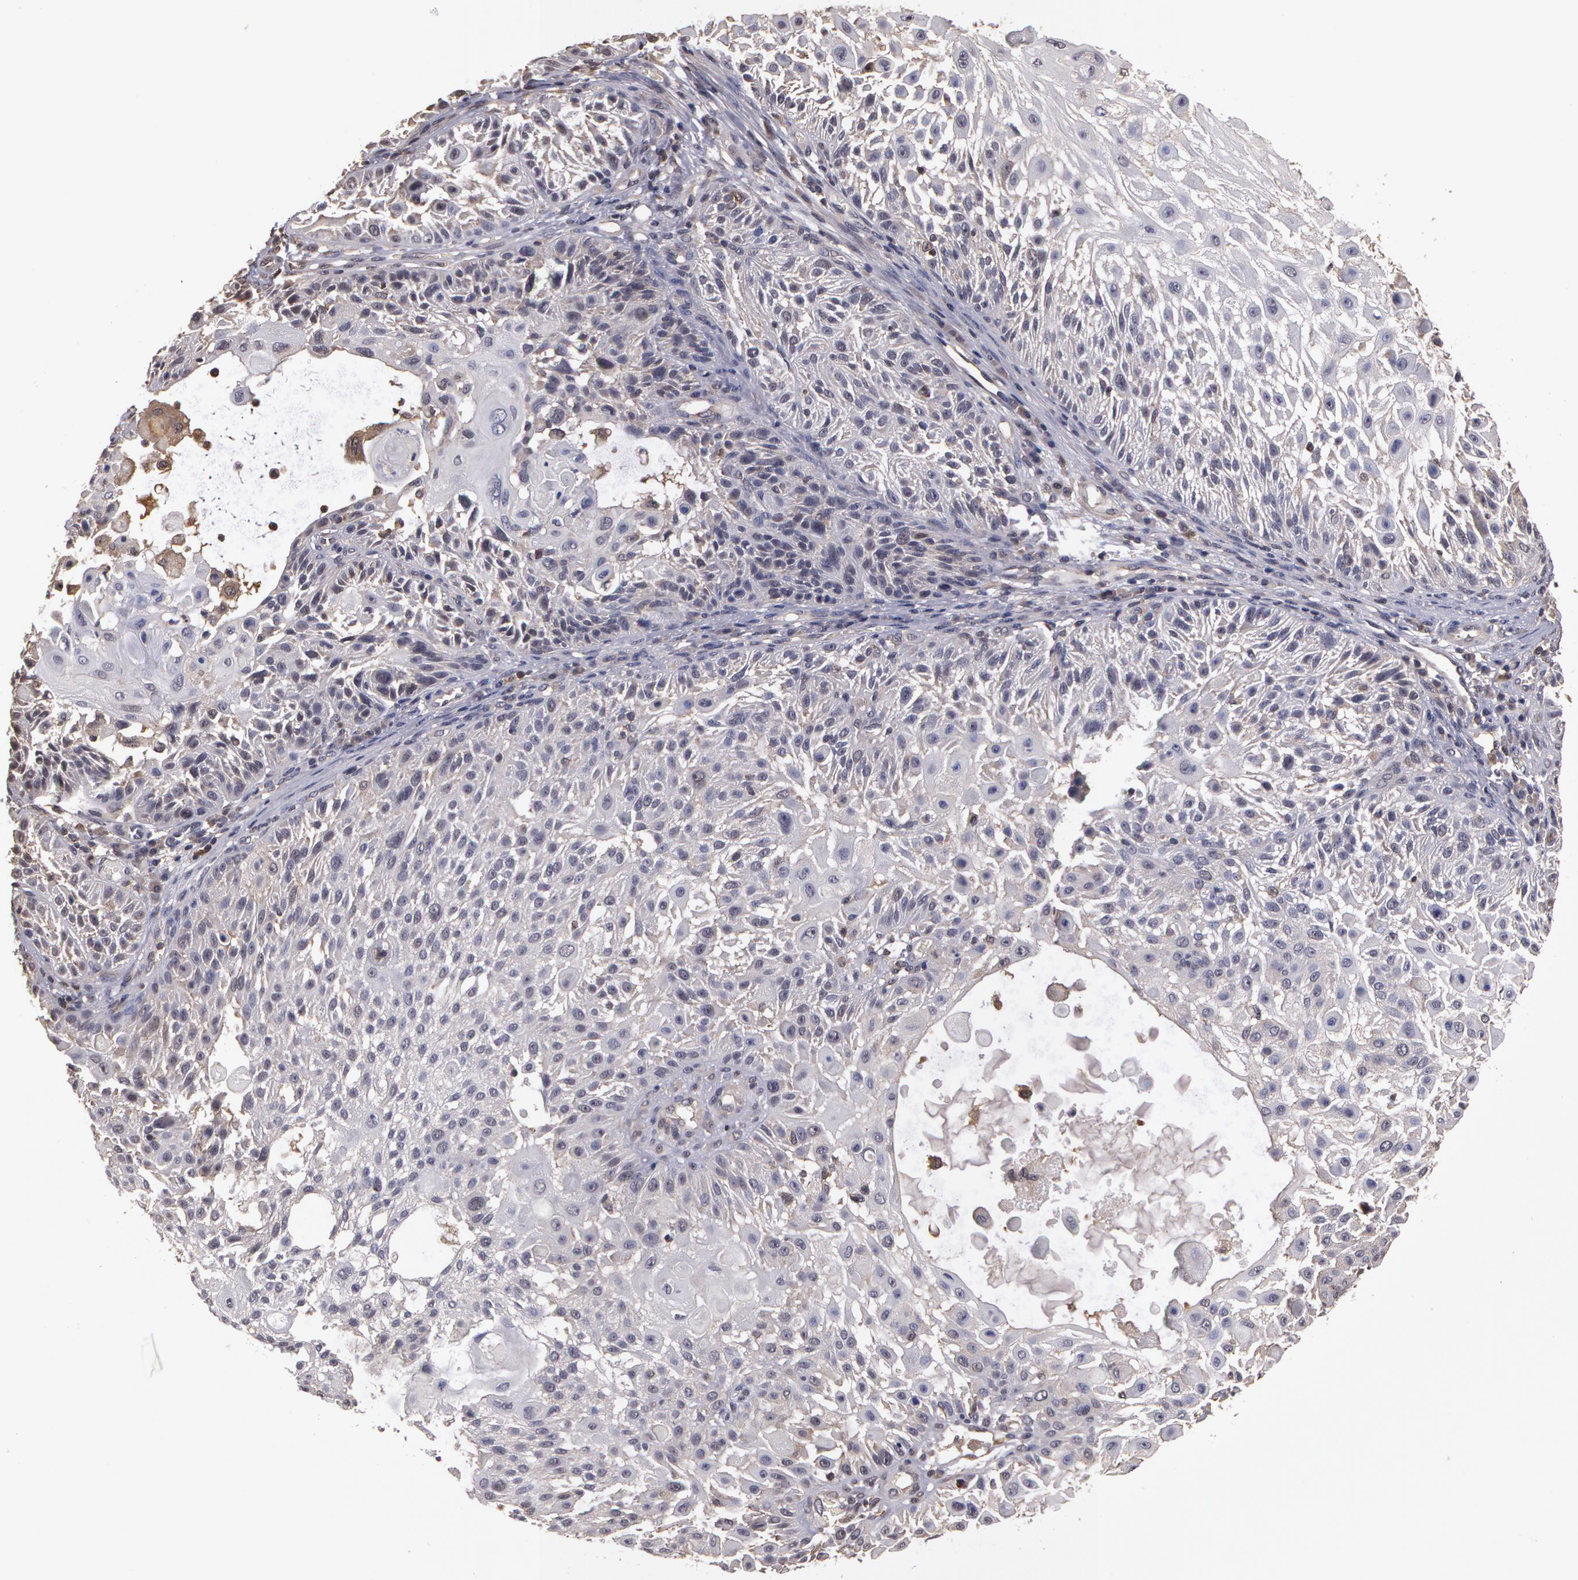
{"staining": {"intensity": "negative", "quantity": "none", "location": "none"}, "tissue": "skin cancer", "cell_type": "Tumor cells", "image_type": "cancer", "snomed": [{"axis": "morphology", "description": "Squamous cell carcinoma, NOS"}, {"axis": "topography", "description": "Skin"}], "caption": "The immunohistochemistry (IHC) photomicrograph has no significant positivity in tumor cells of skin squamous cell carcinoma tissue.", "gene": "AHSA1", "patient": {"sex": "female", "age": 89}}